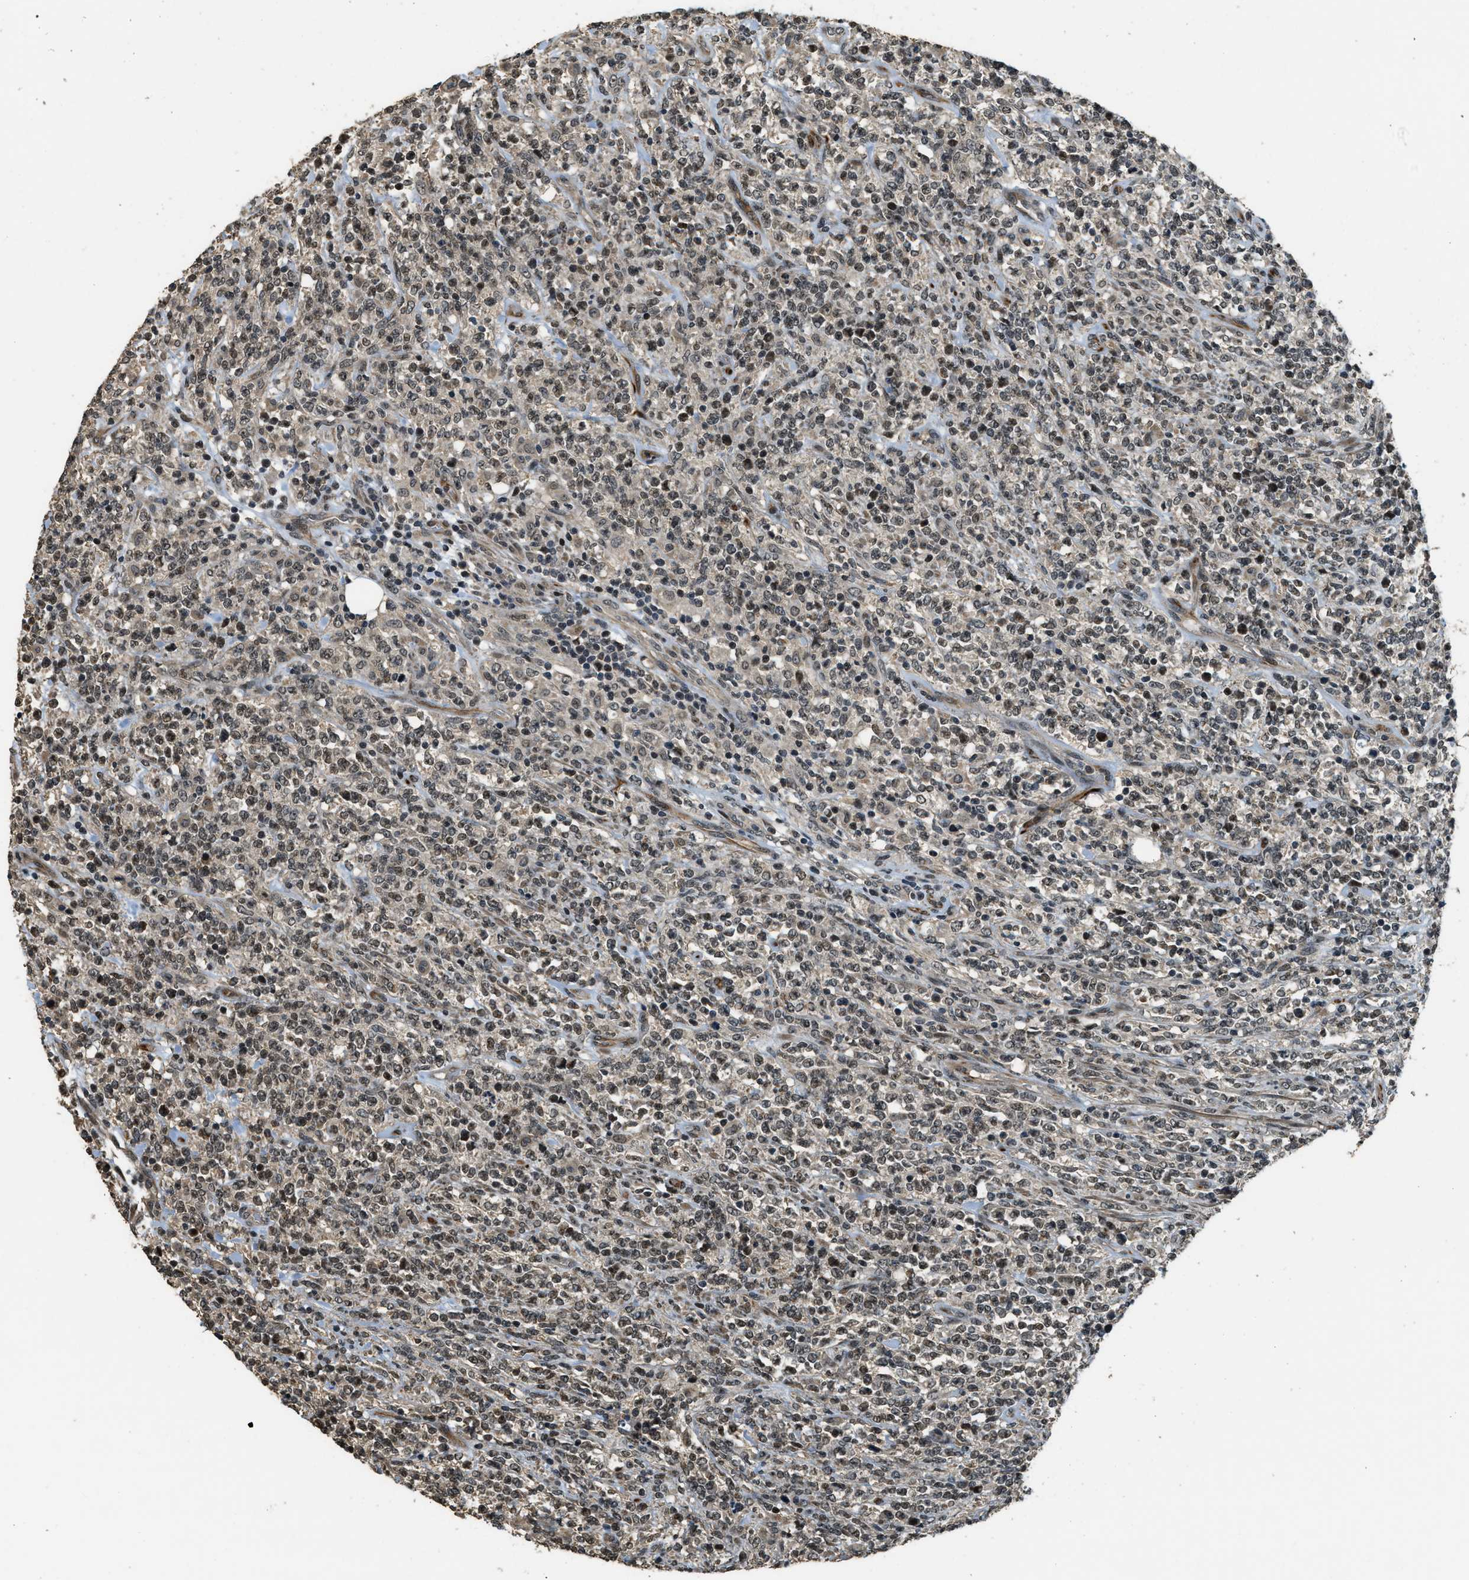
{"staining": {"intensity": "weak", "quantity": ">75%", "location": "nuclear"}, "tissue": "lymphoma", "cell_type": "Tumor cells", "image_type": "cancer", "snomed": [{"axis": "morphology", "description": "Malignant lymphoma, non-Hodgkin's type, High grade"}, {"axis": "topography", "description": "Soft tissue"}], "caption": "Protein staining of malignant lymphoma, non-Hodgkin's type (high-grade) tissue displays weak nuclear positivity in approximately >75% of tumor cells.", "gene": "MED21", "patient": {"sex": "male", "age": 18}}